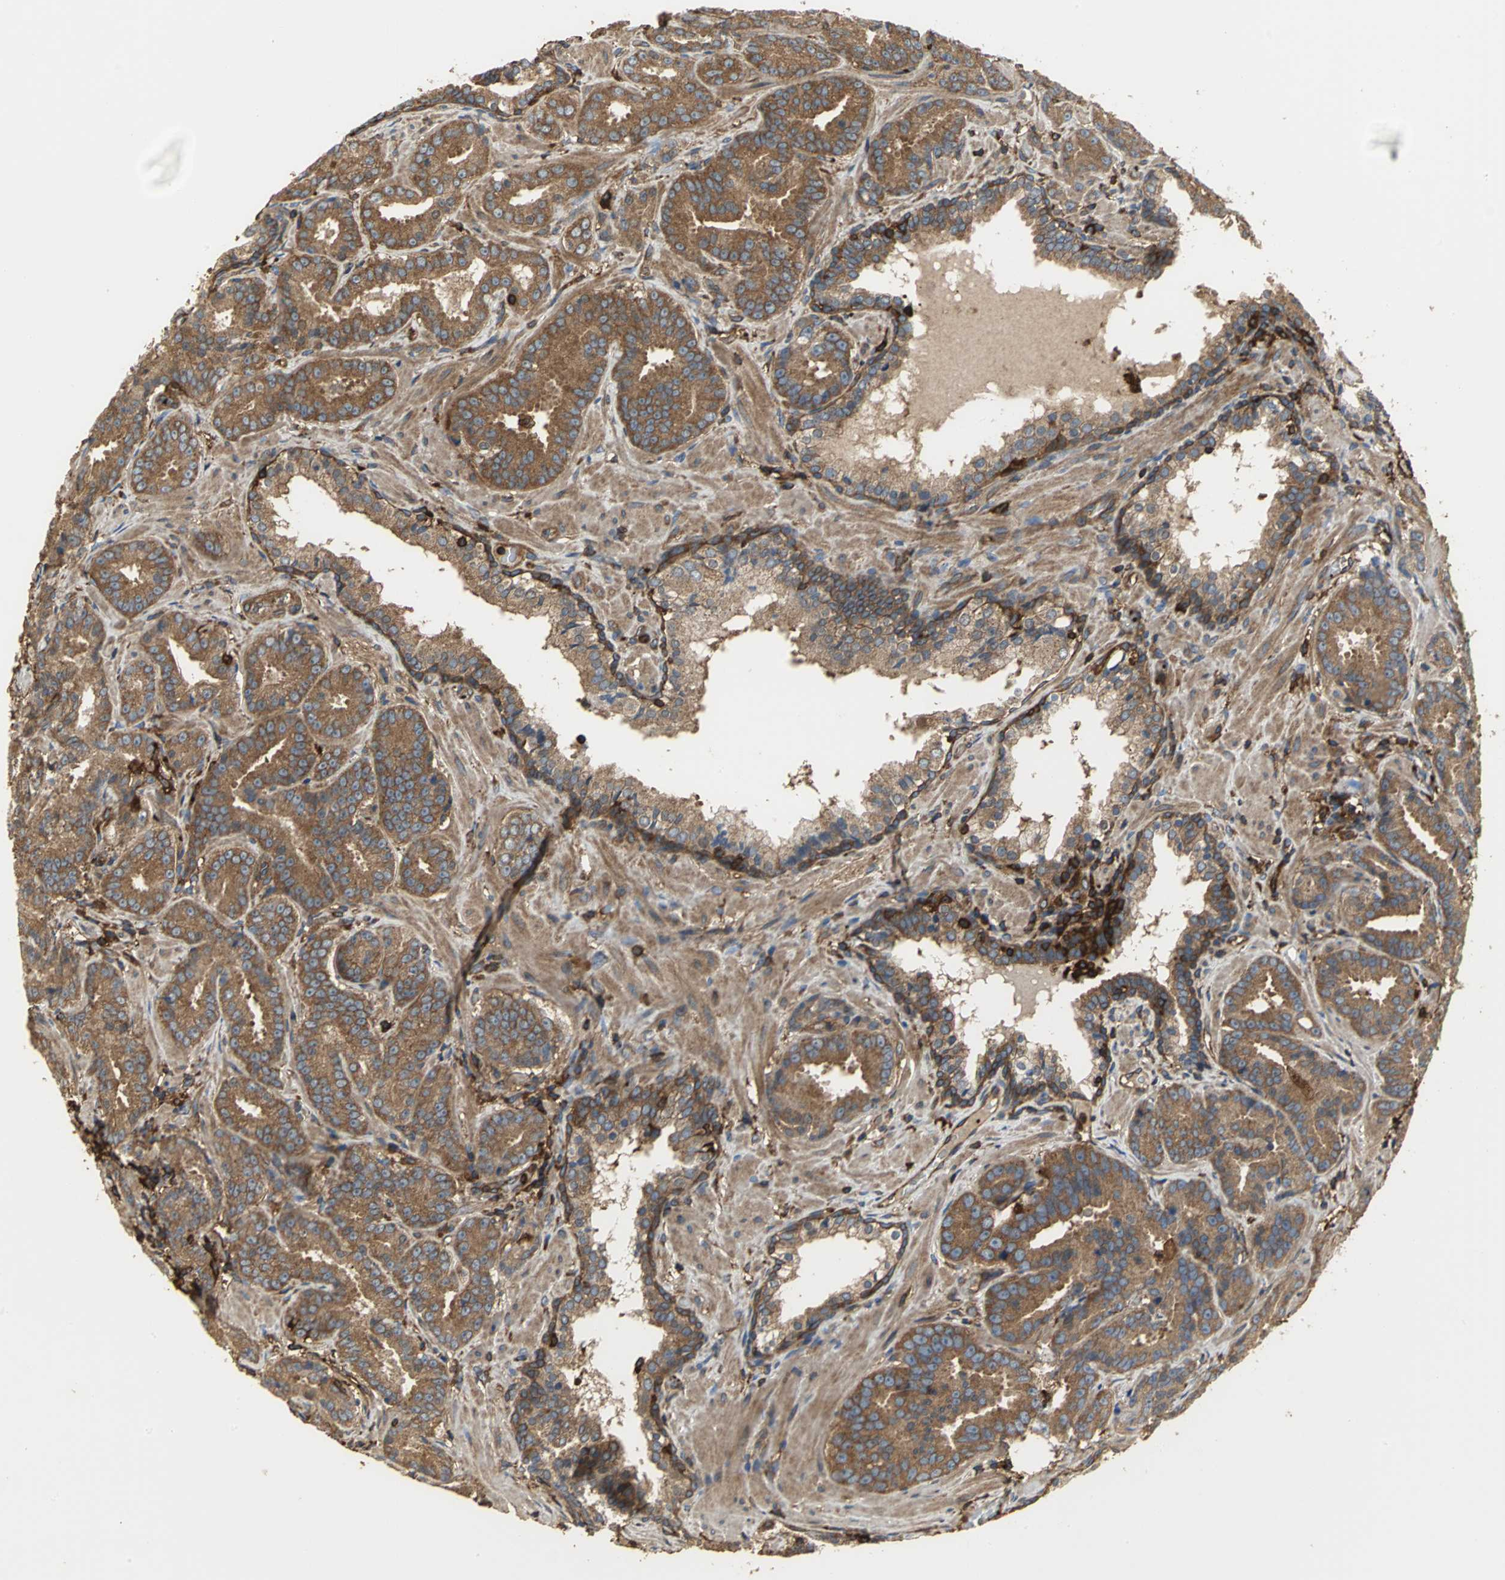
{"staining": {"intensity": "strong", "quantity": ">75%", "location": "cytoplasmic/membranous"}, "tissue": "prostate cancer", "cell_type": "Tumor cells", "image_type": "cancer", "snomed": [{"axis": "morphology", "description": "Adenocarcinoma, Low grade"}, {"axis": "topography", "description": "Prostate"}], "caption": "Approximately >75% of tumor cells in human prostate cancer display strong cytoplasmic/membranous protein staining as visualized by brown immunohistochemical staining.", "gene": "TLN1", "patient": {"sex": "male", "age": 59}}